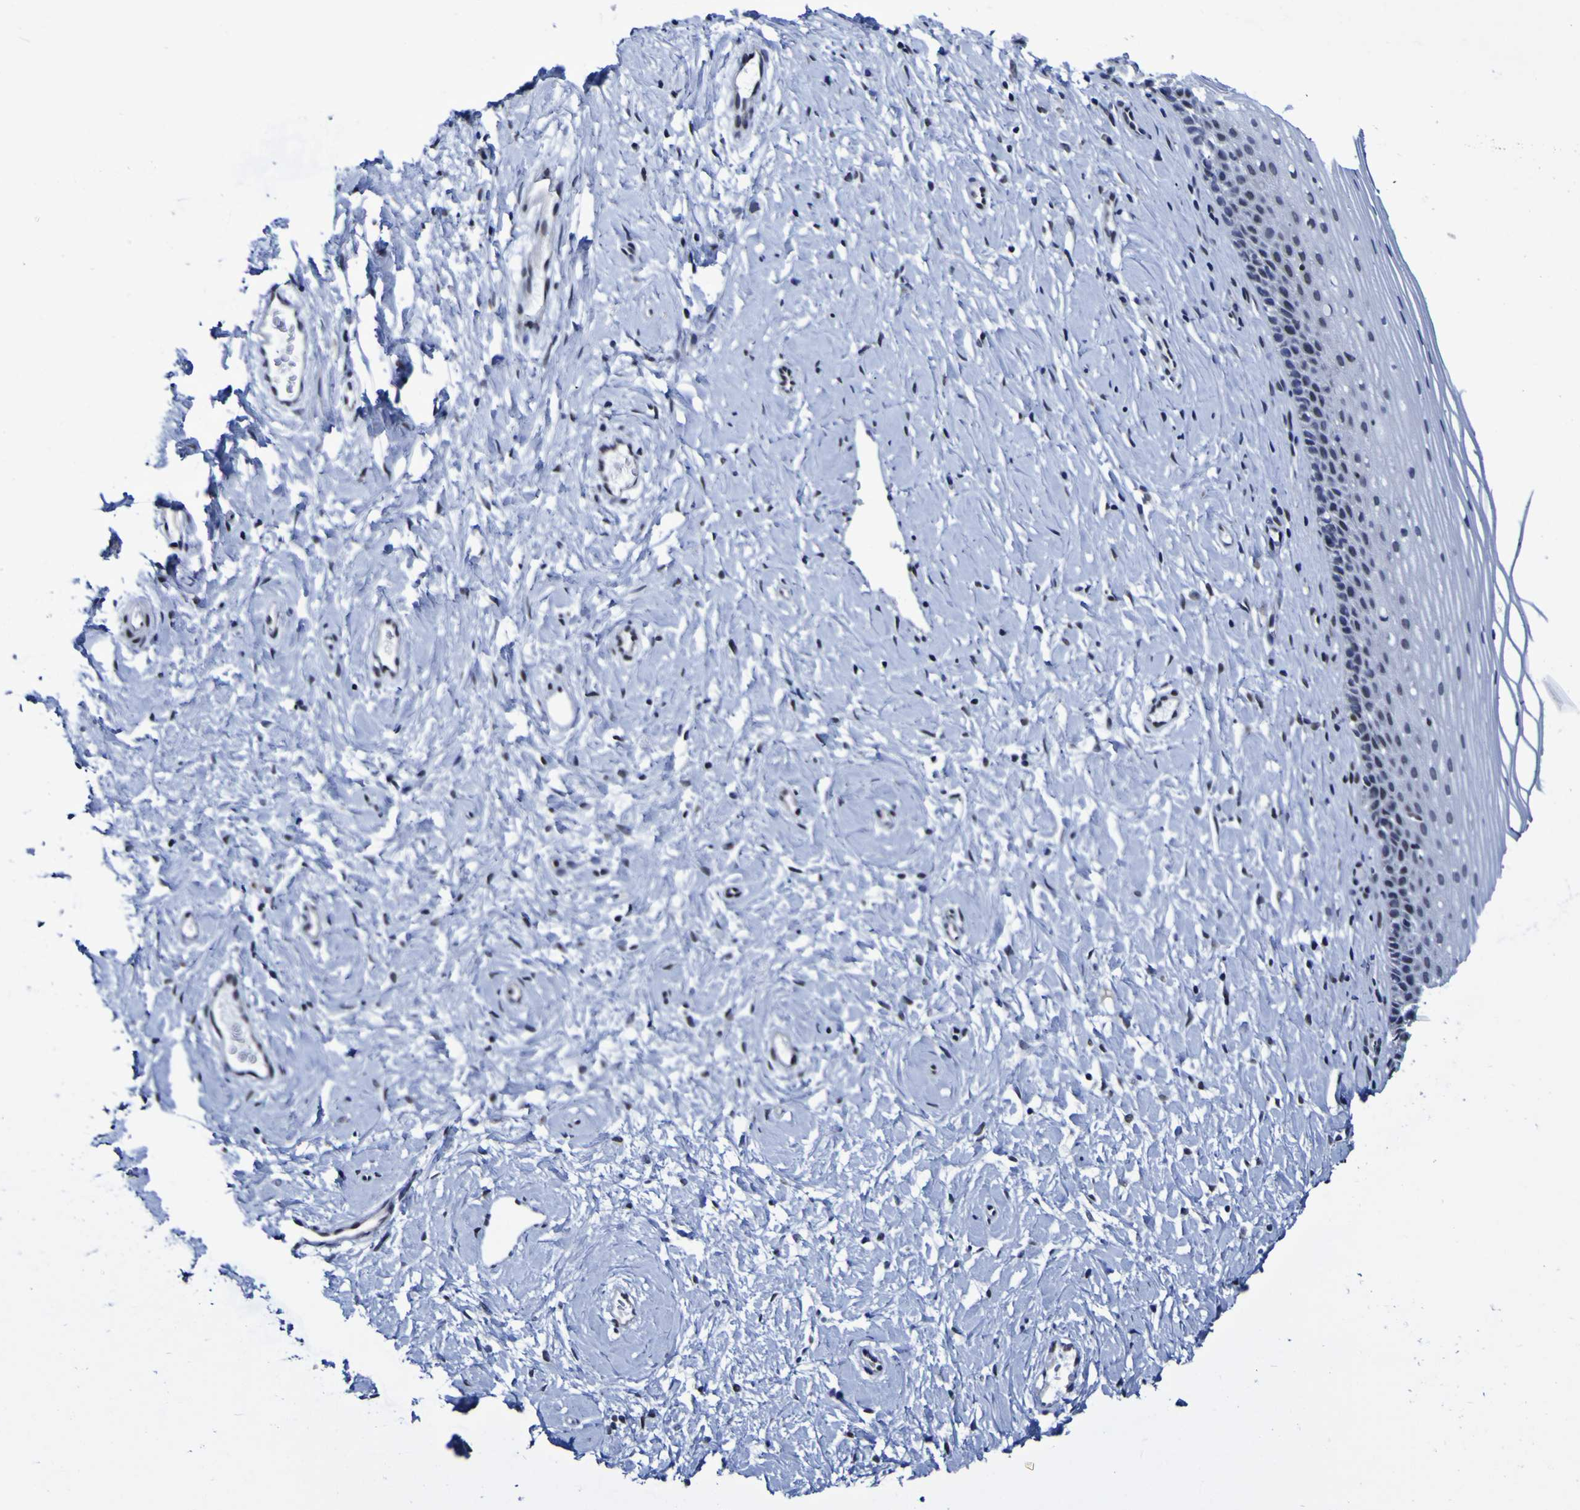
{"staining": {"intensity": "weak", "quantity": ">75%", "location": "nuclear"}, "tissue": "cervix", "cell_type": "Glandular cells", "image_type": "normal", "snomed": [{"axis": "morphology", "description": "Normal tissue, NOS"}, {"axis": "topography", "description": "Cervix"}], "caption": "Normal cervix exhibits weak nuclear staining in about >75% of glandular cells The staining was performed using DAB, with brown indicating positive protein expression. Nuclei are stained blue with hematoxylin..", "gene": "MBD3", "patient": {"sex": "female", "age": 39}}